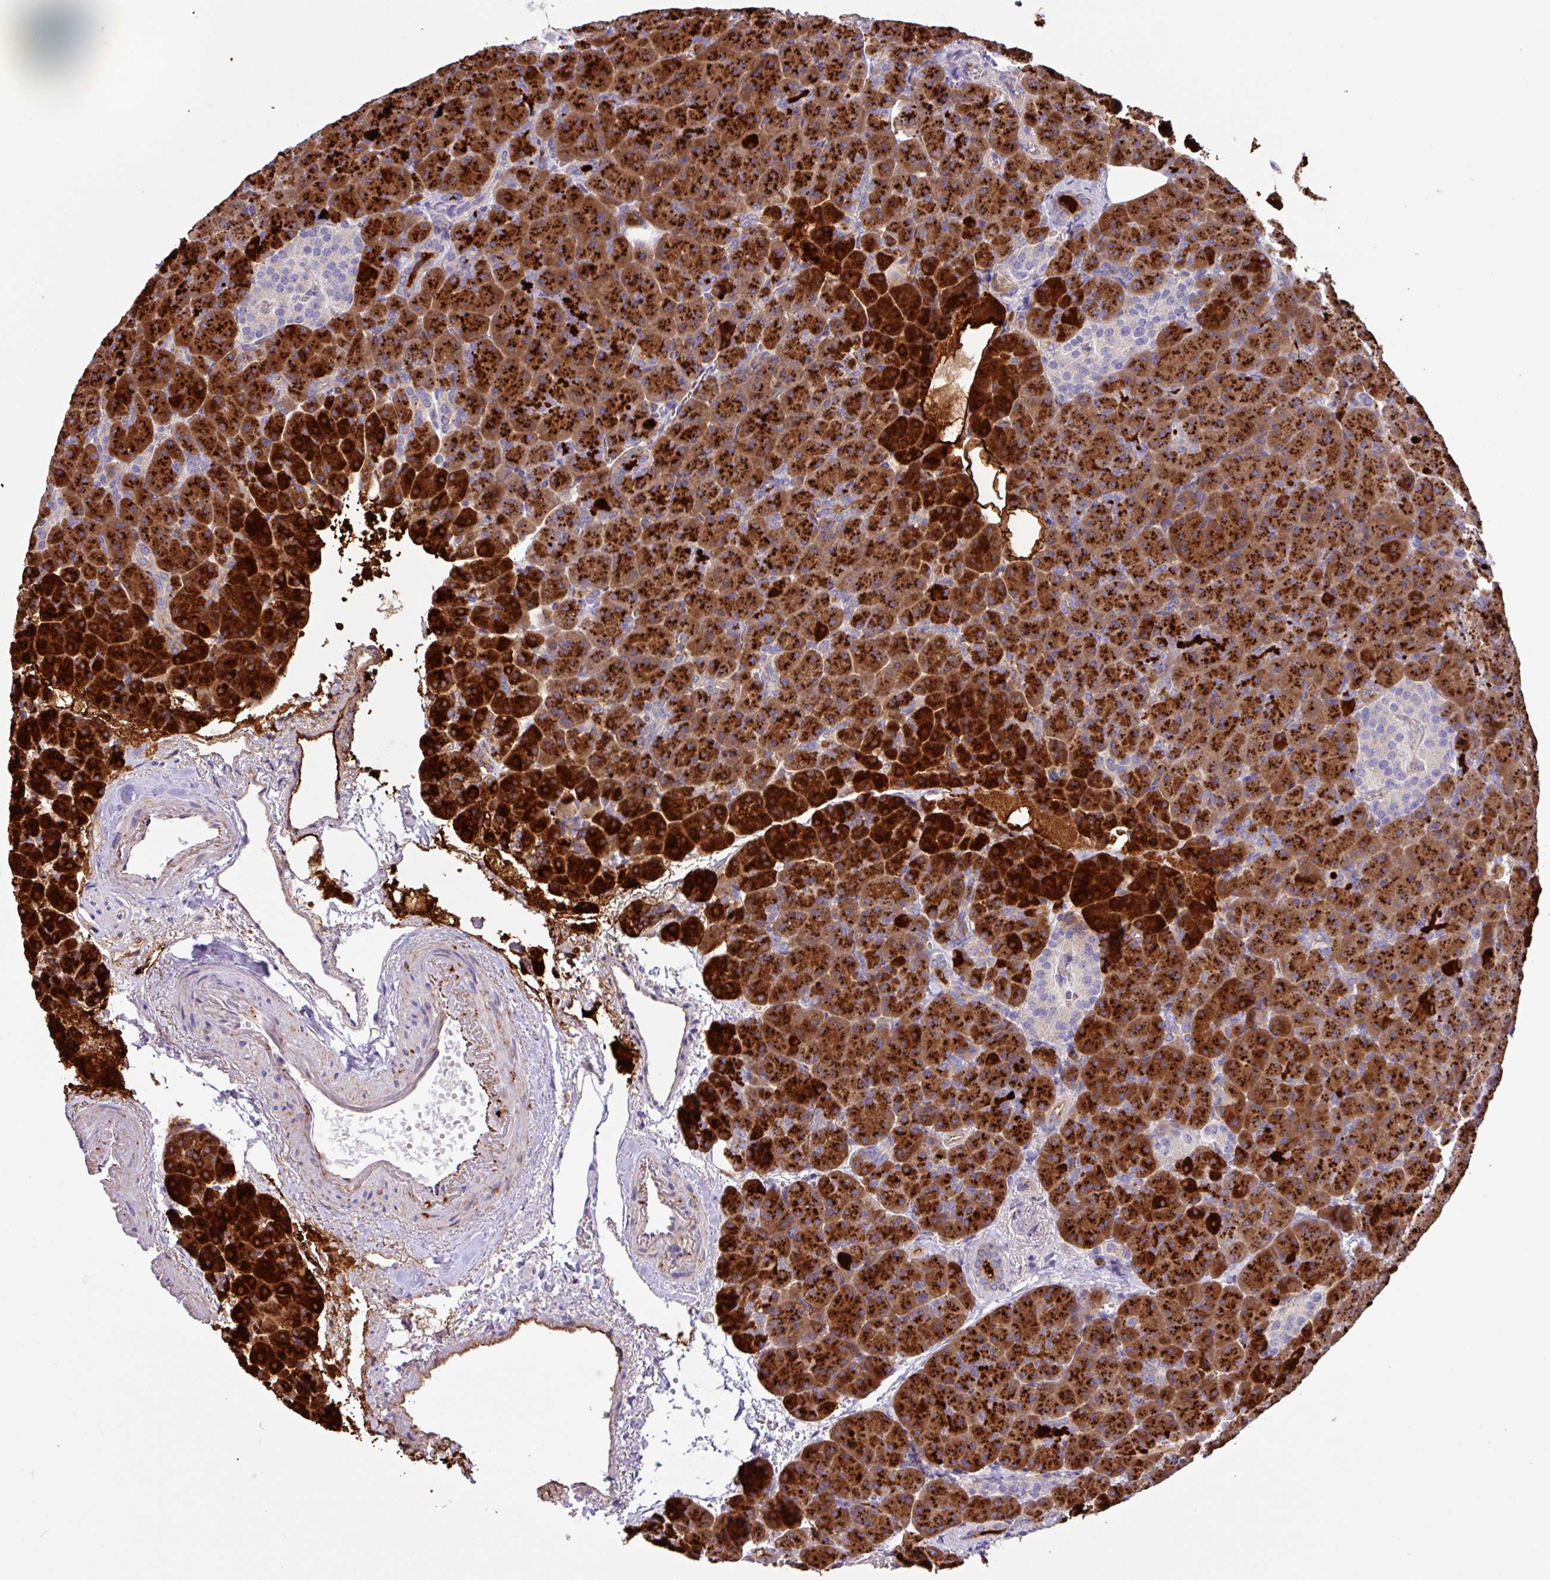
{"staining": {"intensity": "strong", "quantity": ">75%", "location": "cytoplasmic/membranous"}, "tissue": "pancreas", "cell_type": "Exocrine glandular cells", "image_type": "normal", "snomed": [{"axis": "morphology", "description": "Normal tissue, NOS"}, {"axis": "topography", "description": "Pancreas"}], "caption": "Normal pancreas reveals strong cytoplasmic/membranous expression in about >75% of exocrine glandular cells.", "gene": "MRM2", "patient": {"sex": "female", "age": 74}}